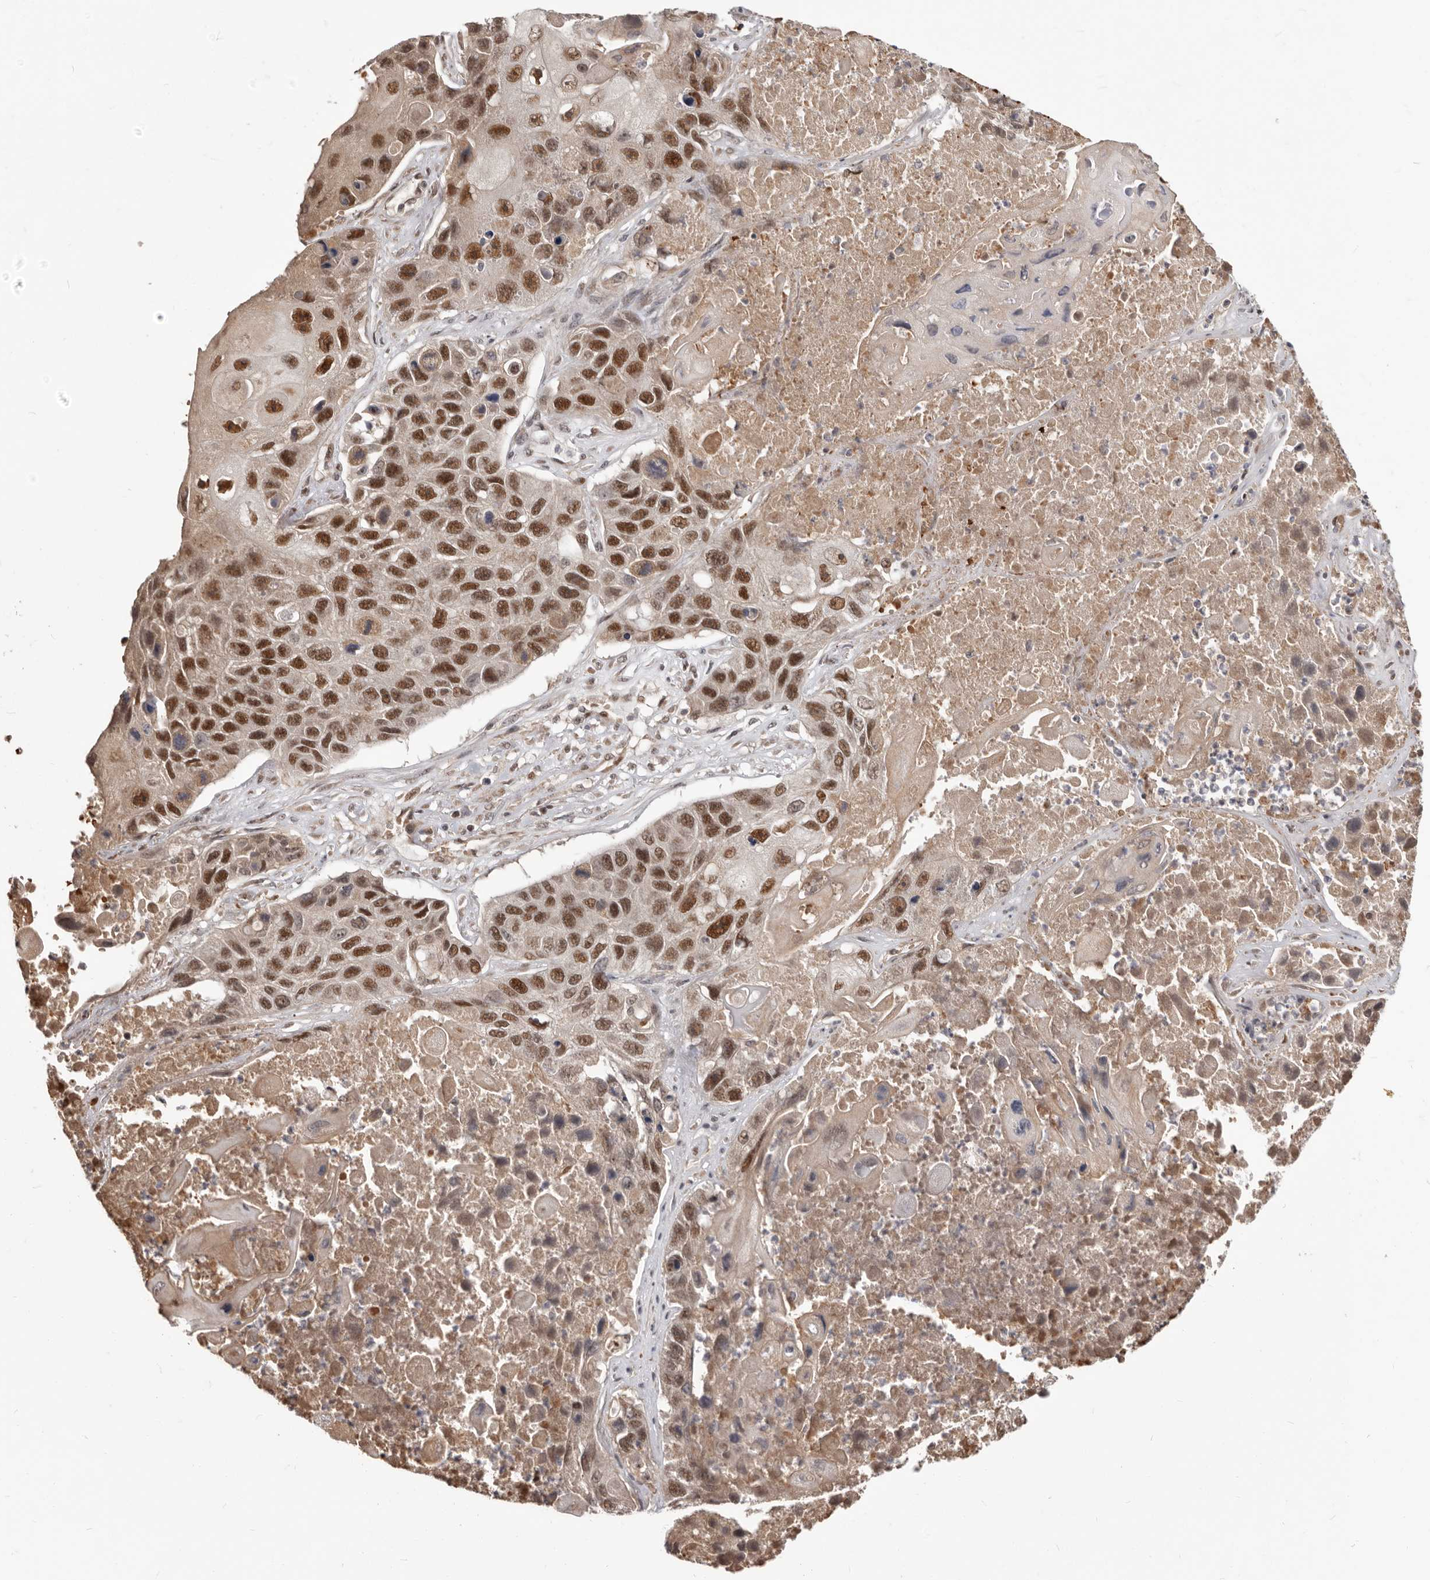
{"staining": {"intensity": "strong", "quantity": ">75%", "location": "nuclear"}, "tissue": "lung cancer", "cell_type": "Tumor cells", "image_type": "cancer", "snomed": [{"axis": "morphology", "description": "Squamous cell carcinoma, NOS"}, {"axis": "topography", "description": "Lung"}], "caption": "Tumor cells demonstrate strong nuclear positivity in about >75% of cells in lung cancer.", "gene": "NCOA3", "patient": {"sex": "male", "age": 61}}